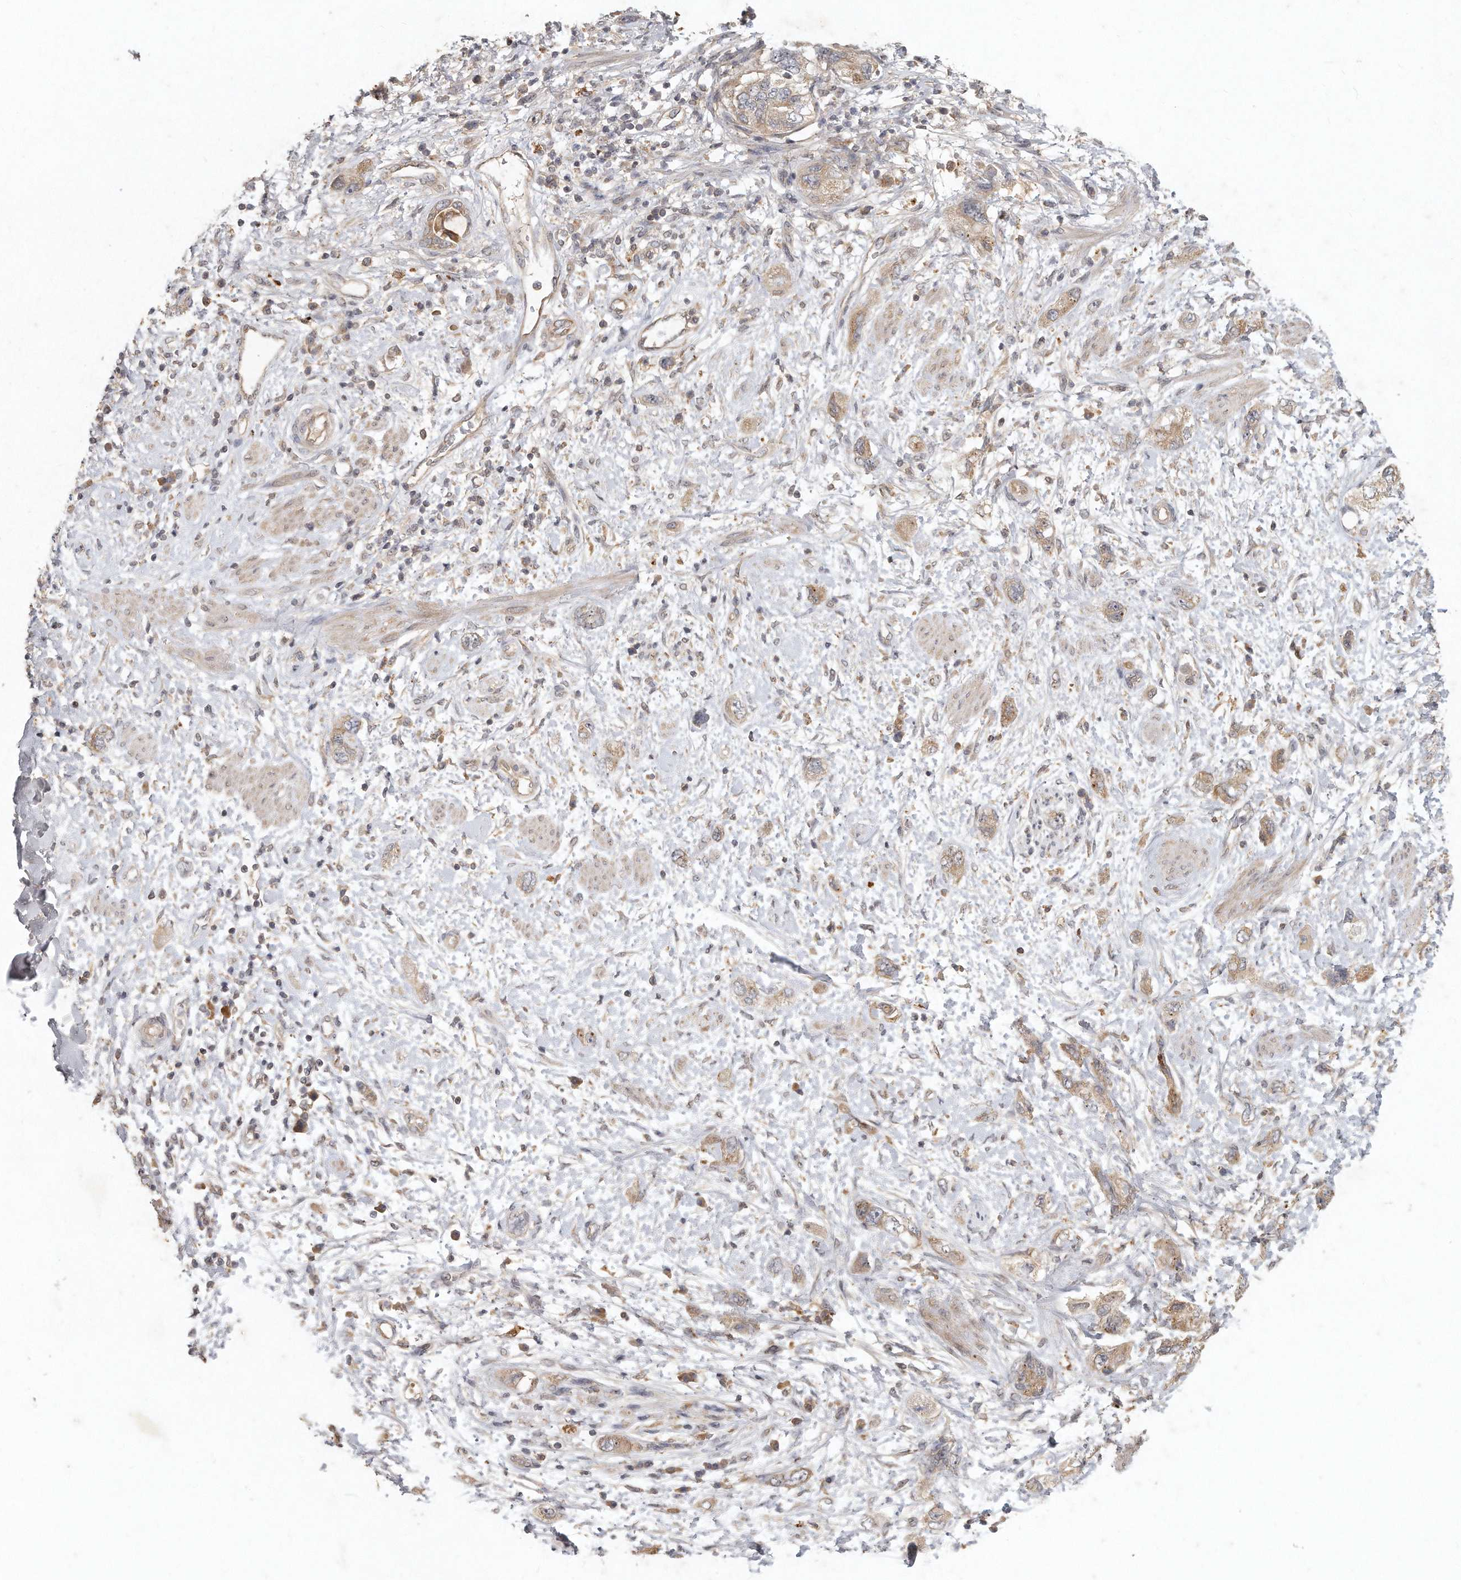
{"staining": {"intensity": "weak", "quantity": ">75%", "location": "cytoplasmic/membranous"}, "tissue": "pancreatic cancer", "cell_type": "Tumor cells", "image_type": "cancer", "snomed": [{"axis": "morphology", "description": "Adenocarcinoma, NOS"}, {"axis": "topography", "description": "Pancreas"}], "caption": "A low amount of weak cytoplasmic/membranous staining is seen in approximately >75% of tumor cells in pancreatic adenocarcinoma tissue. Nuclei are stained in blue.", "gene": "LGALS8", "patient": {"sex": "female", "age": 73}}